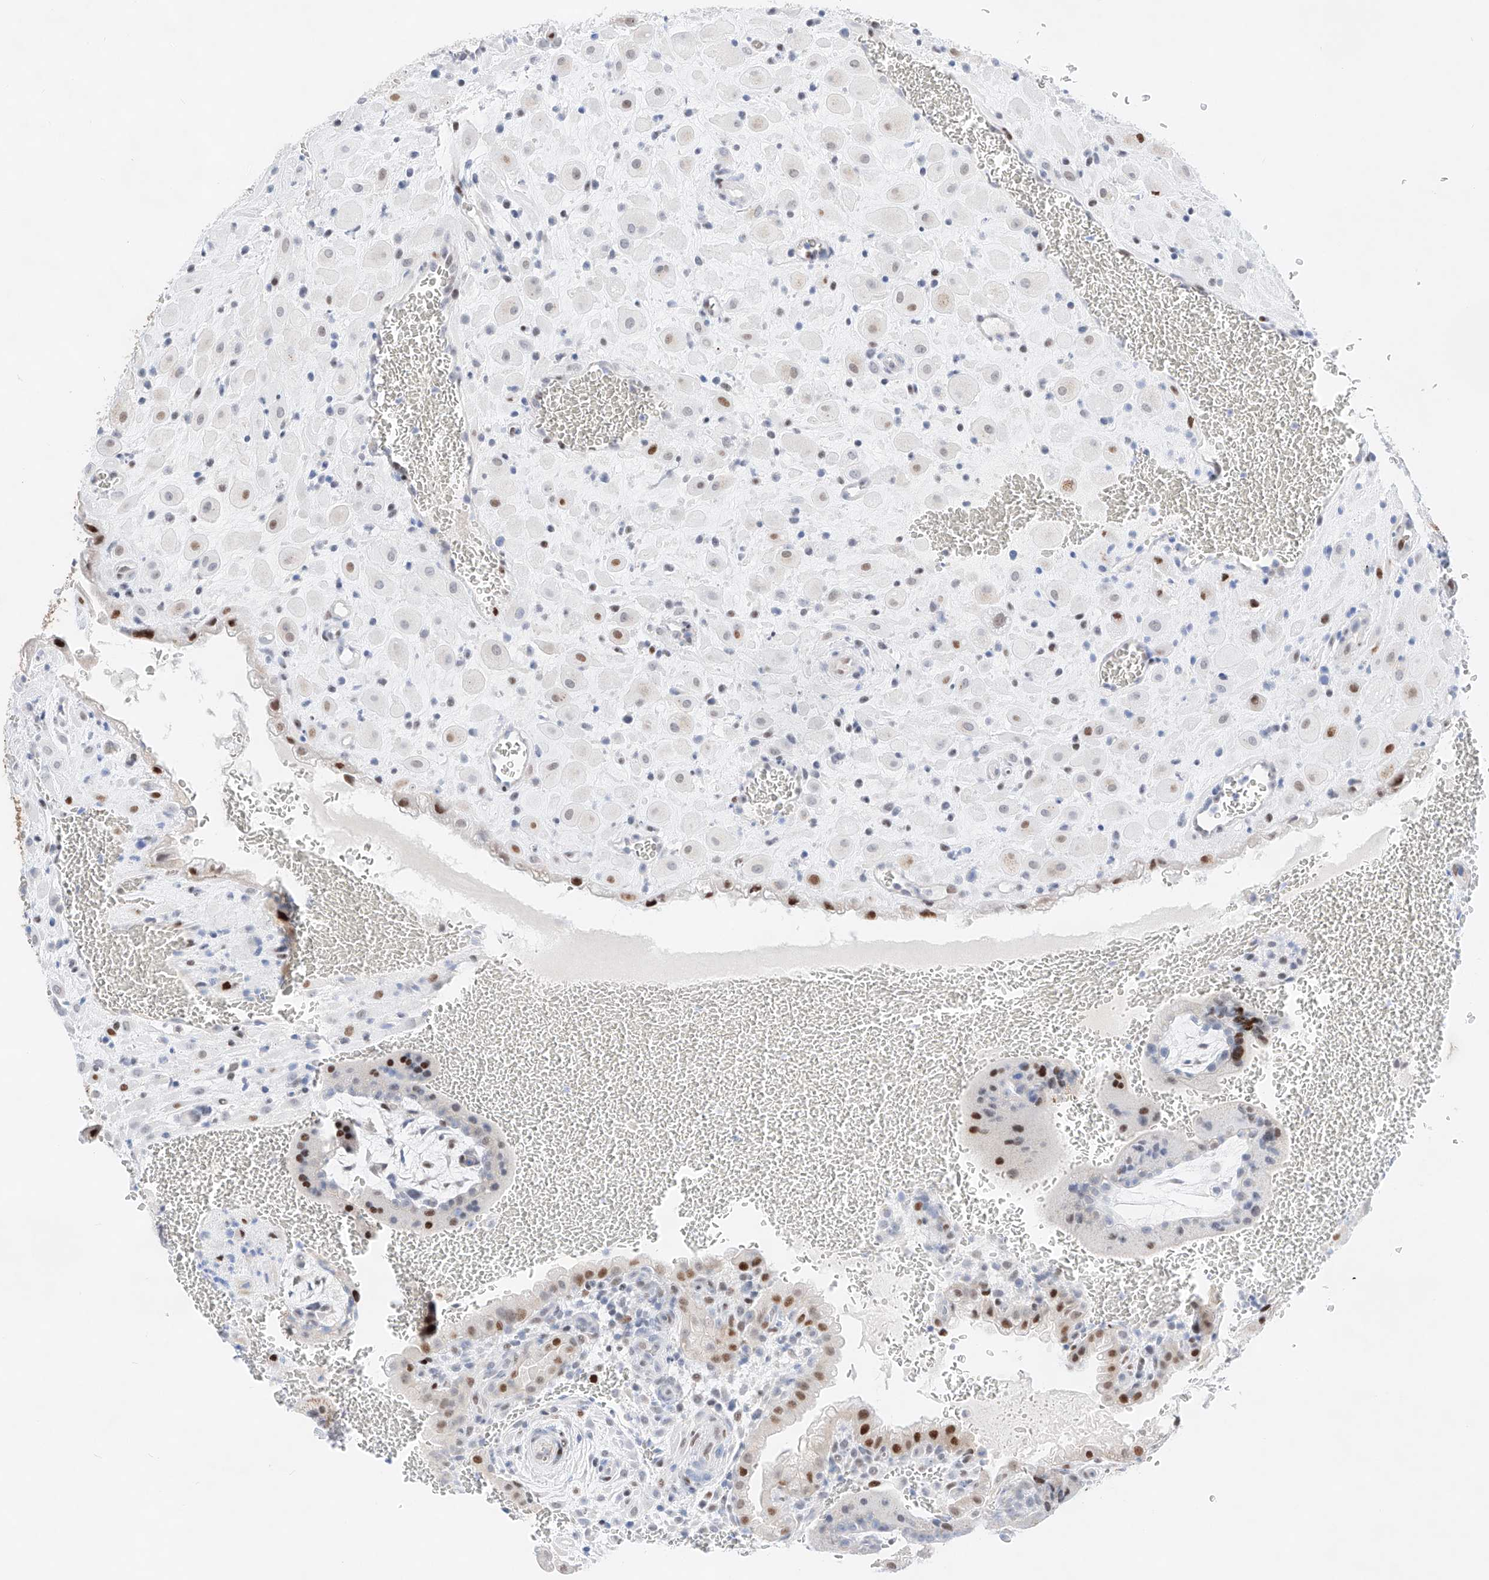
{"staining": {"intensity": "moderate", "quantity": "<25%", "location": "nuclear"}, "tissue": "placenta", "cell_type": "Decidual cells", "image_type": "normal", "snomed": [{"axis": "morphology", "description": "Normal tissue, NOS"}, {"axis": "topography", "description": "Placenta"}], "caption": "Immunohistochemistry (IHC) (DAB) staining of benign human placenta demonstrates moderate nuclear protein positivity in approximately <25% of decidual cells.", "gene": "NT5C3B", "patient": {"sex": "female", "age": 35}}